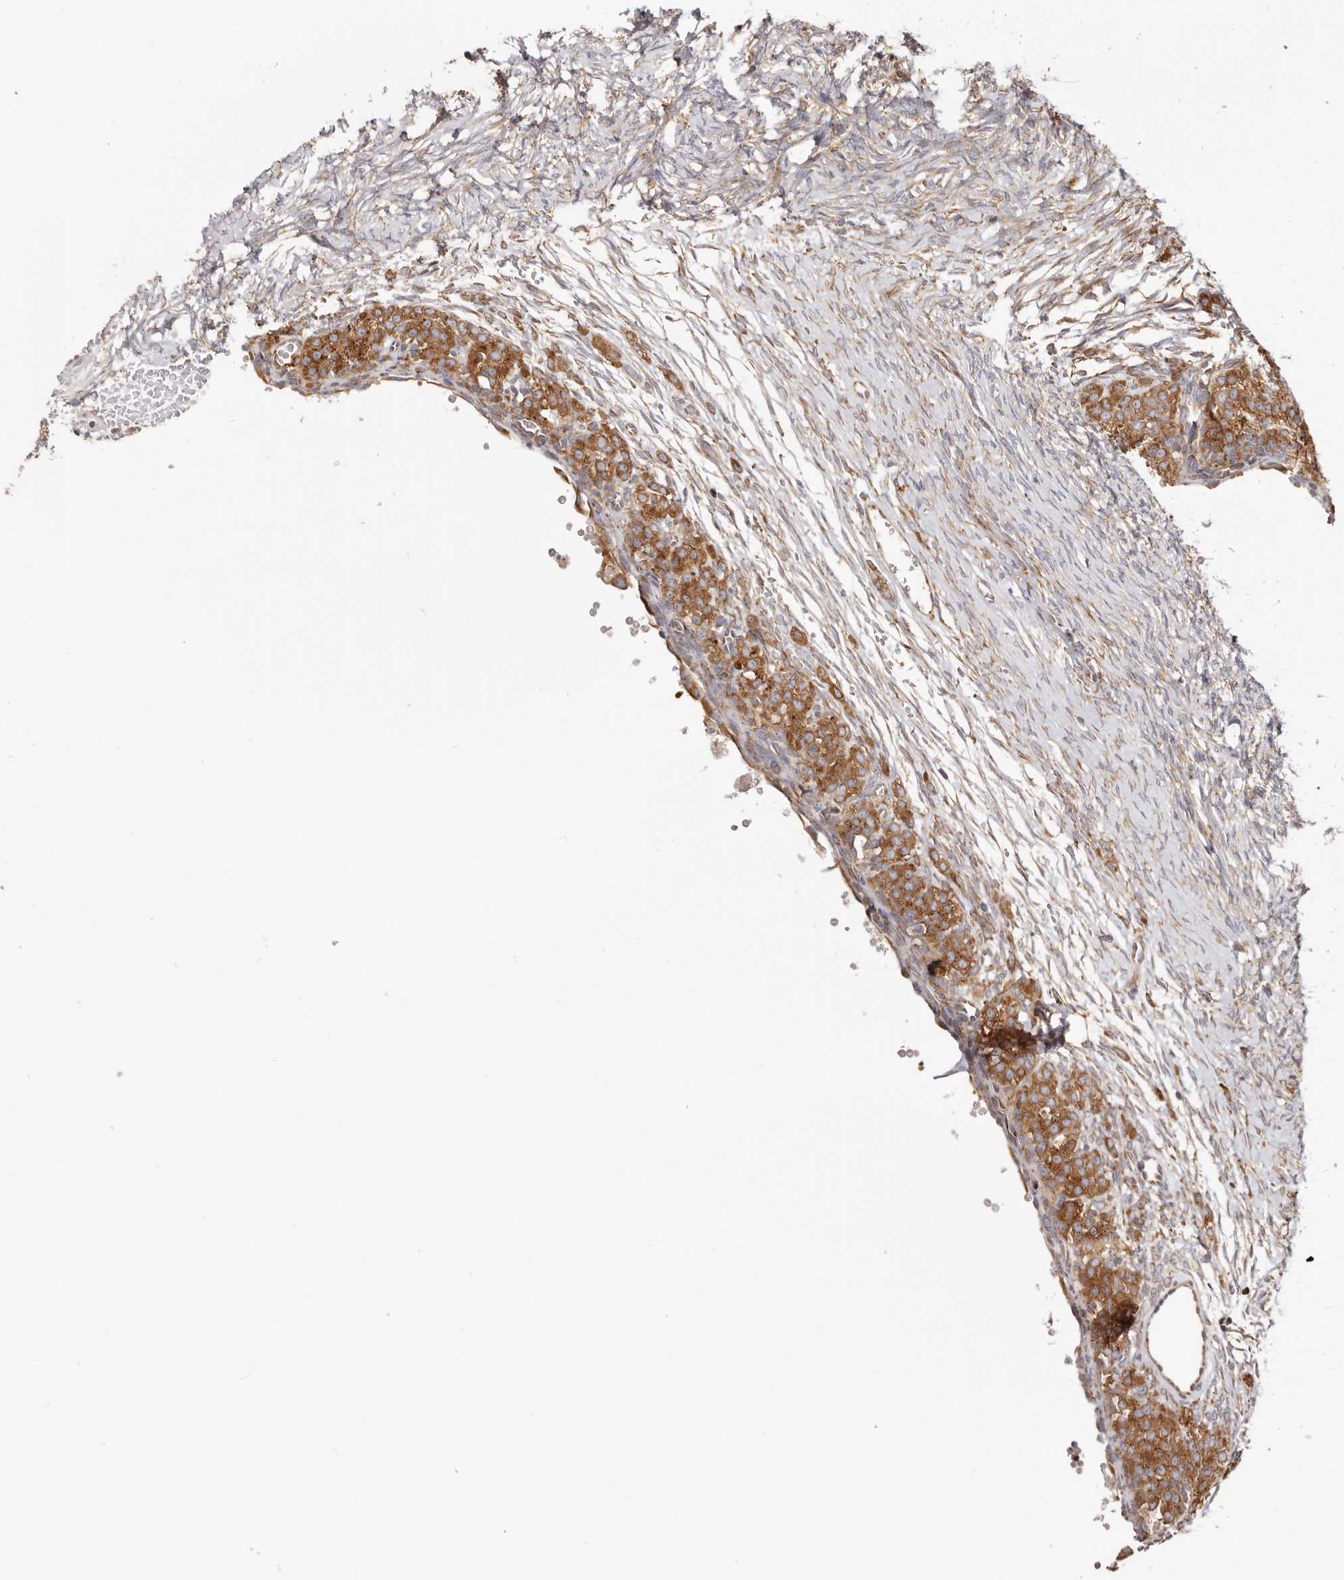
{"staining": {"intensity": "weak", "quantity": "25%-75%", "location": "cytoplasmic/membranous"}, "tissue": "ovary", "cell_type": "Ovarian stroma cells", "image_type": "normal", "snomed": [{"axis": "morphology", "description": "Adenocarcinoma, NOS"}, {"axis": "topography", "description": "Endometrium"}], "caption": "Immunohistochemical staining of normal human ovary exhibits 25%-75% levels of weak cytoplasmic/membranous protein positivity in about 25%-75% of ovarian stroma cells.", "gene": "EPRS1", "patient": {"sex": "female", "age": 32}}